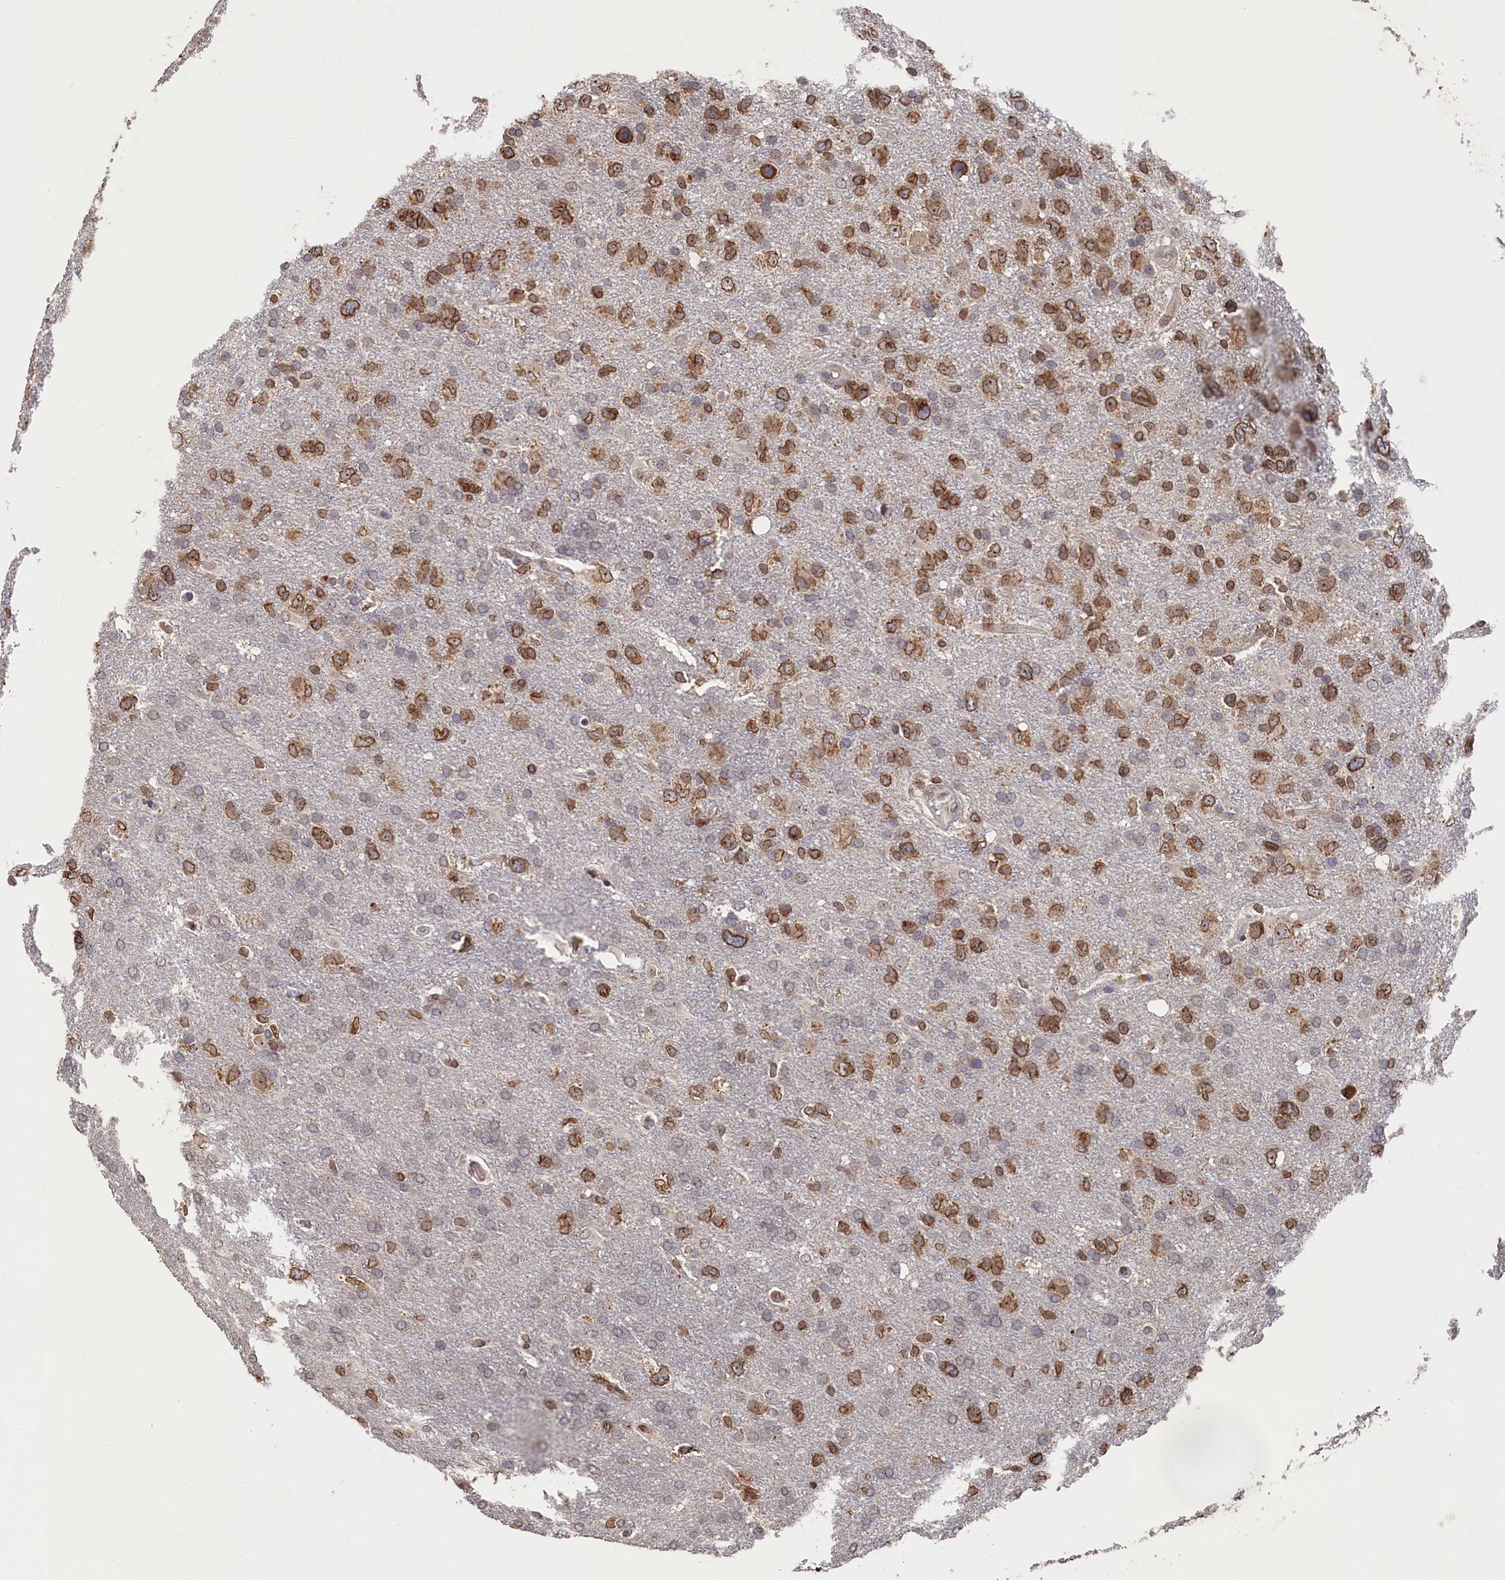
{"staining": {"intensity": "moderate", "quantity": ">75%", "location": "cytoplasmic/membranous,nuclear"}, "tissue": "glioma", "cell_type": "Tumor cells", "image_type": "cancer", "snomed": [{"axis": "morphology", "description": "Glioma, malignant, High grade"}, {"axis": "topography", "description": "Brain"}], "caption": "Immunohistochemistry (IHC) staining of malignant high-grade glioma, which demonstrates medium levels of moderate cytoplasmic/membranous and nuclear positivity in about >75% of tumor cells indicating moderate cytoplasmic/membranous and nuclear protein positivity. The staining was performed using DAB (3,3'-diaminobenzidine) (brown) for protein detection and nuclei were counterstained in hematoxylin (blue).", "gene": "ANKEF1", "patient": {"sex": "male", "age": 61}}